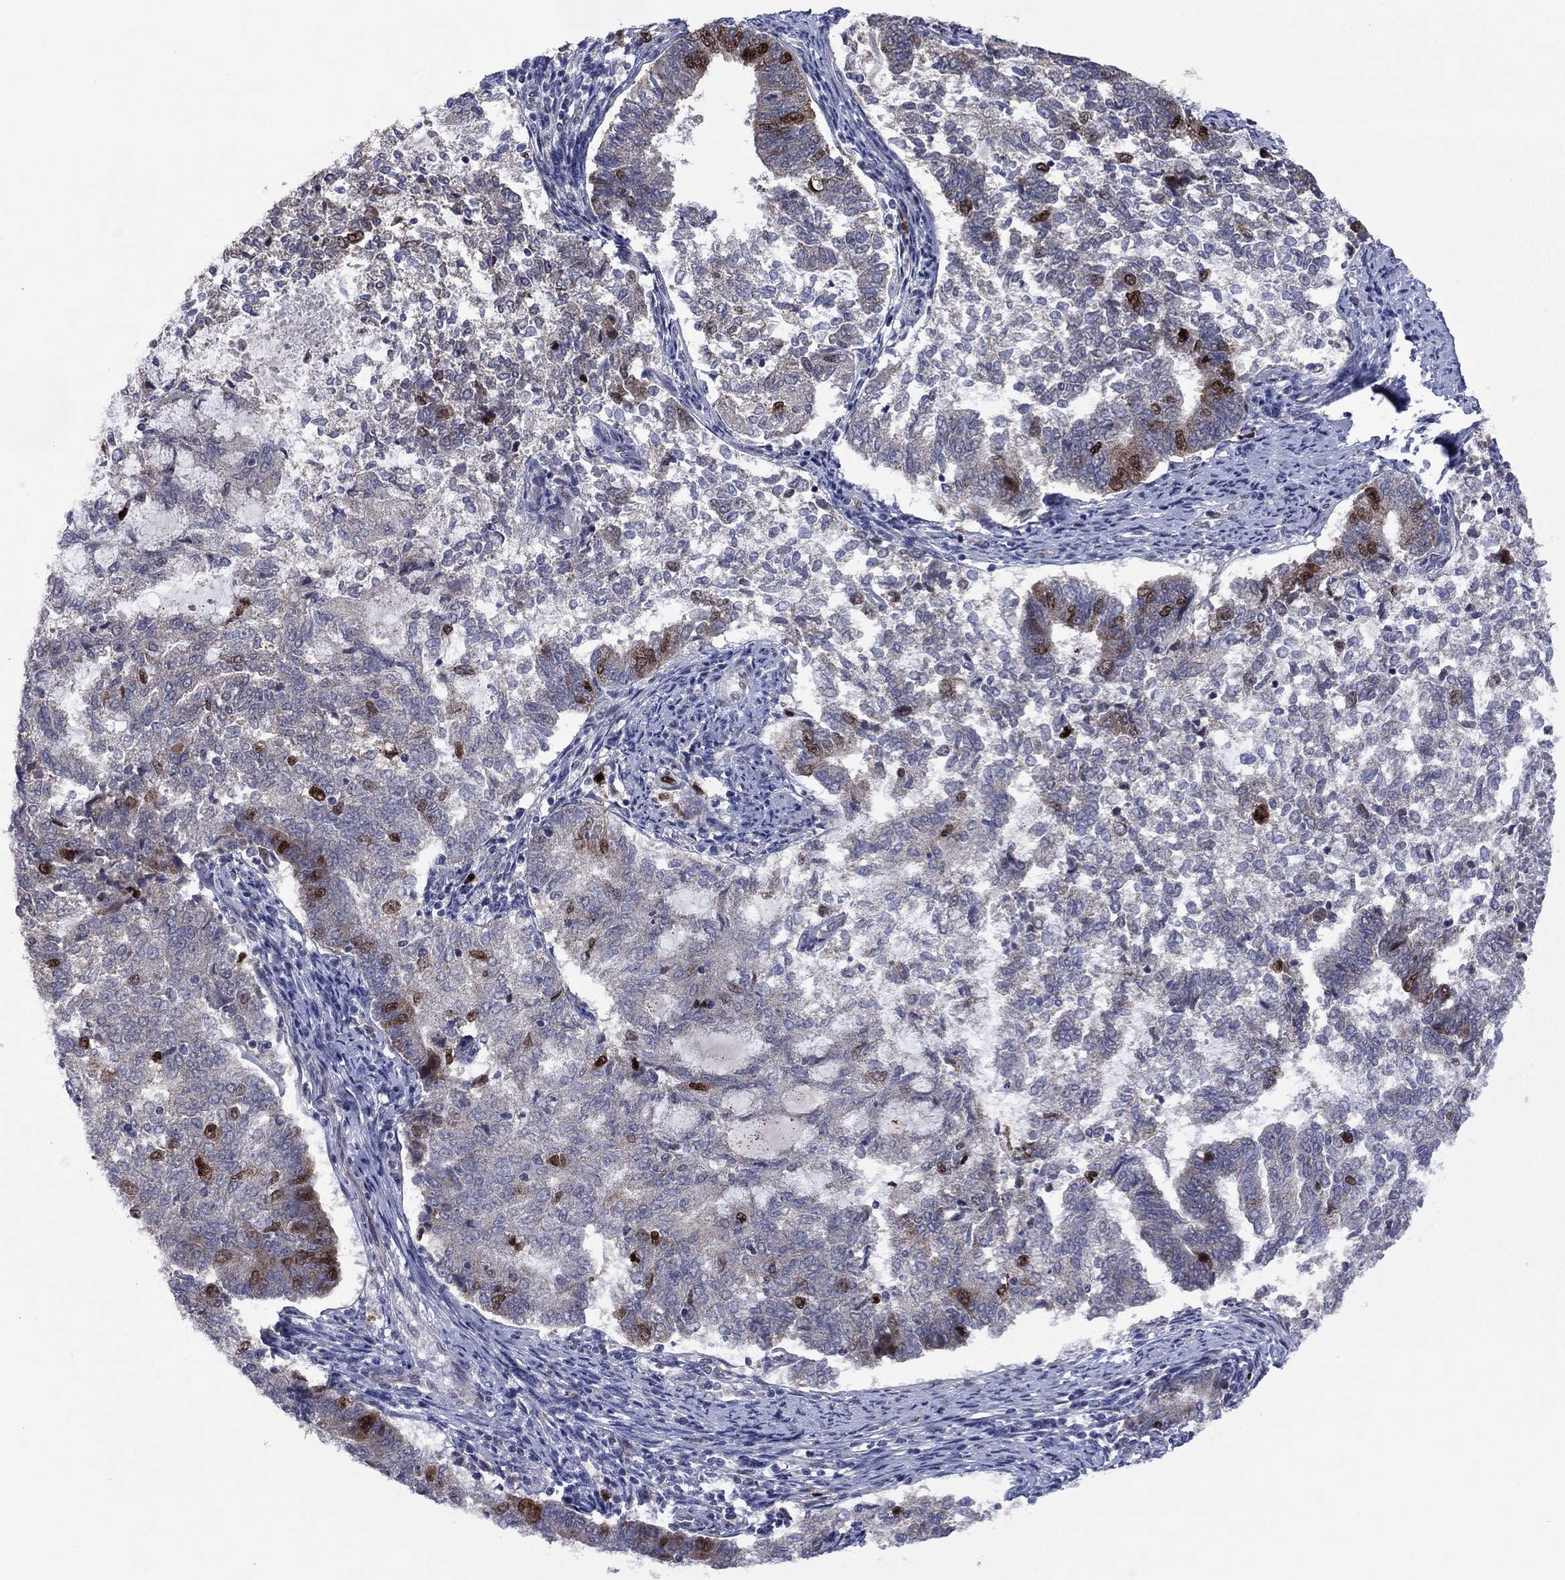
{"staining": {"intensity": "strong", "quantity": "25%-75%", "location": "nuclear"}, "tissue": "endometrial cancer", "cell_type": "Tumor cells", "image_type": "cancer", "snomed": [{"axis": "morphology", "description": "Adenocarcinoma, NOS"}, {"axis": "topography", "description": "Endometrium"}], "caption": "Strong nuclear protein positivity is identified in about 25%-75% of tumor cells in adenocarcinoma (endometrial).", "gene": "CDCA5", "patient": {"sex": "female", "age": 65}}